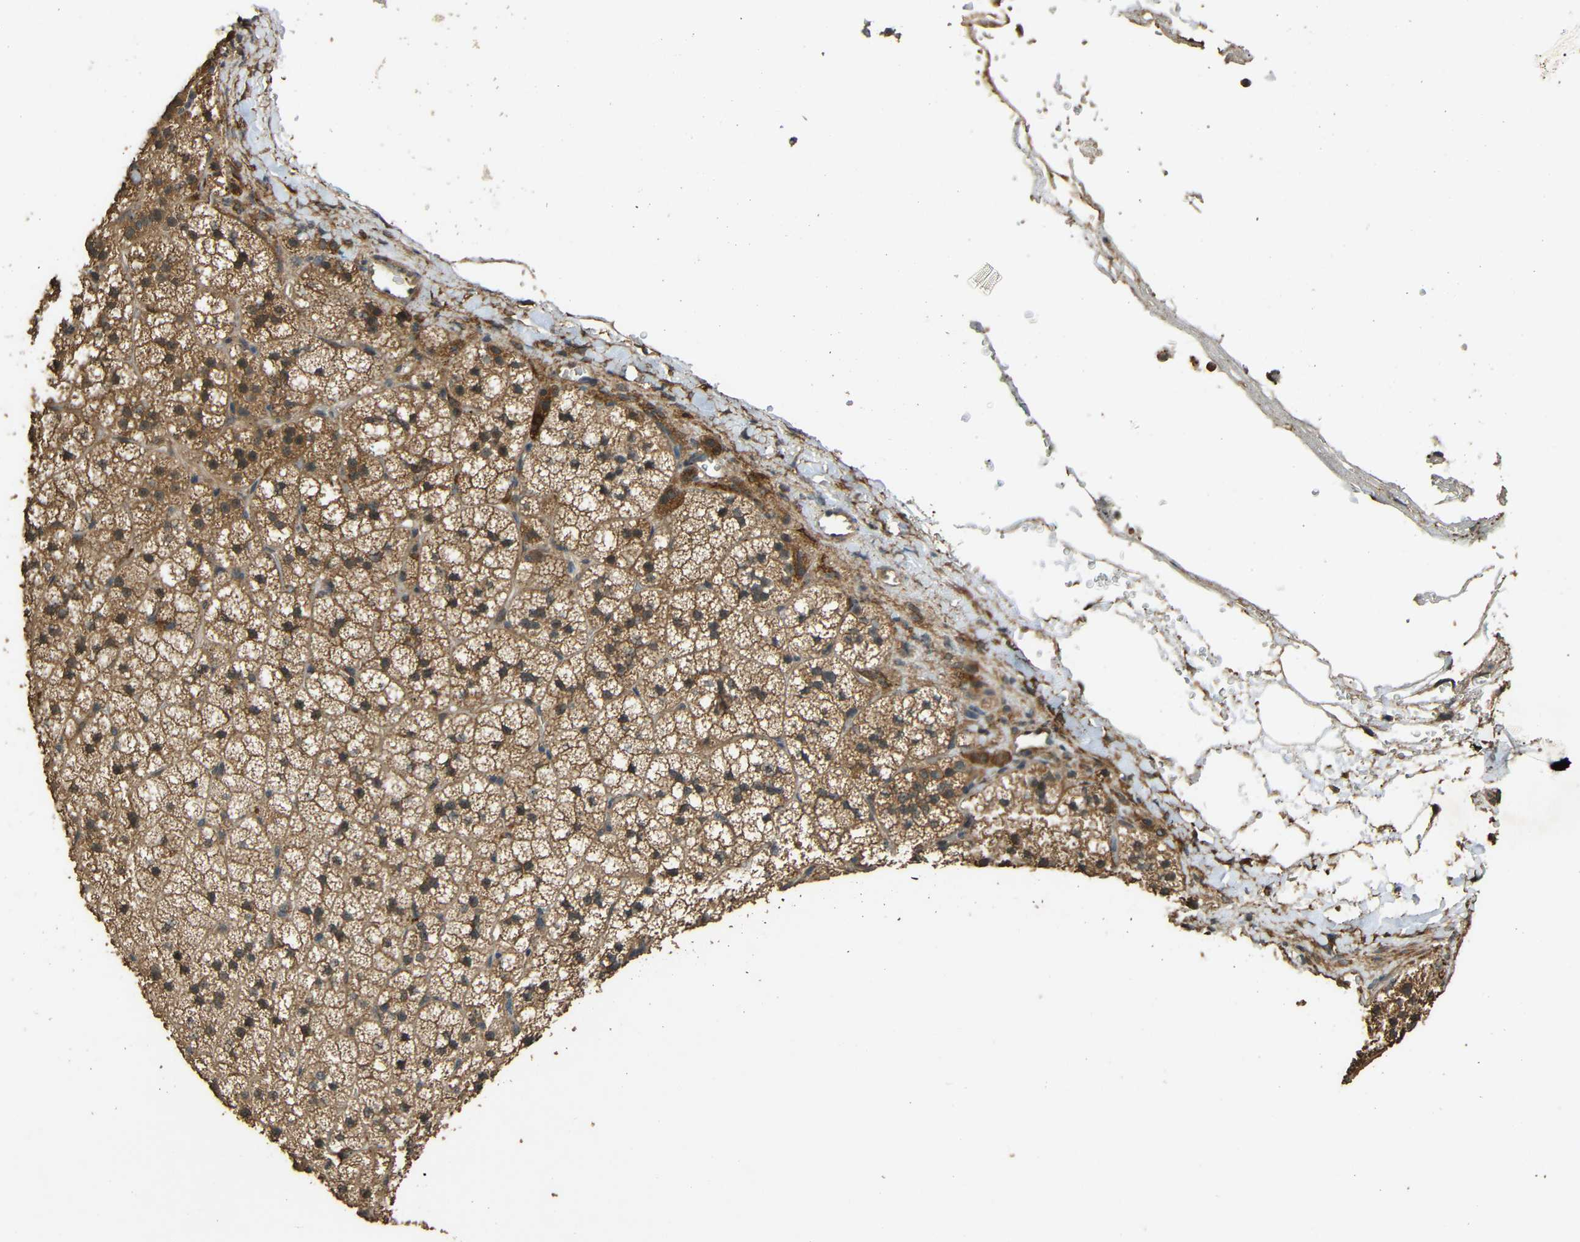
{"staining": {"intensity": "moderate", "quantity": ">75%", "location": "cytoplasmic/membranous"}, "tissue": "adrenal gland", "cell_type": "Glandular cells", "image_type": "normal", "snomed": [{"axis": "morphology", "description": "Normal tissue, NOS"}, {"axis": "topography", "description": "Adrenal gland"}], "caption": "This micrograph reveals benign adrenal gland stained with IHC to label a protein in brown. The cytoplasmic/membranous of glandular cells show moderate positivity for the protein. Nuclei are counter-stained blue.", "gene": "PDE5A", "patient": {"sex": "male", "age": 35}}